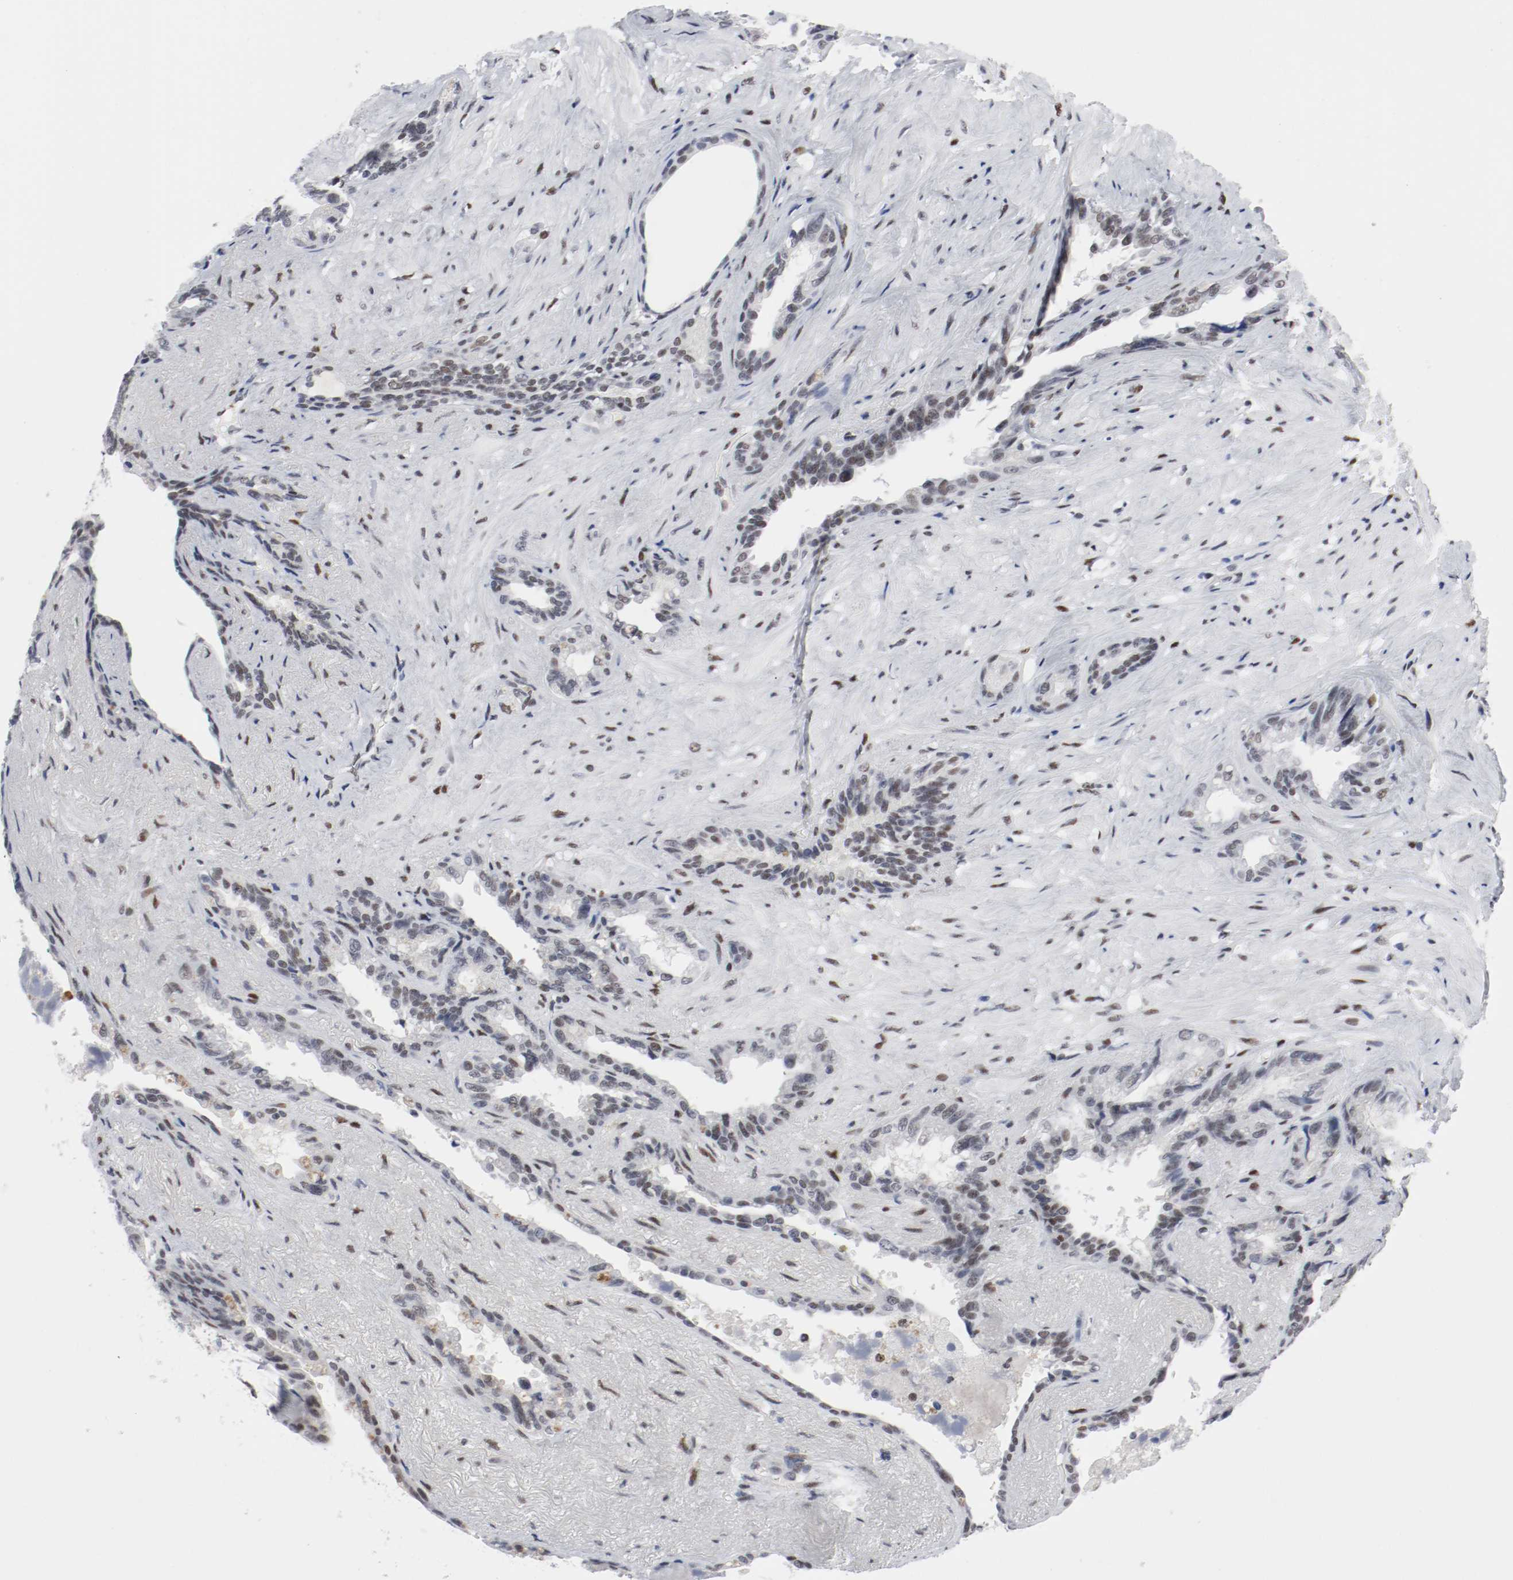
{"staining": {"intensity": "weak", "quantity": "25%-75%", "location": "nuclear"}, "tissue": "seminal vesicle", "cell_type": "Glandular cells", "image_type": "normal", "snomed": [{"axis": "morphology", "description": "Normal tissue, NOS"}, {"axis": "topography", "description": "Seminal veicle"}], "caption": "Benign seminal vesicle was stained to show a protein in brown. There is low levels of weak nuclear expression in approximately 25%-75% of glandular cells.", "gene": "ARNT", "patient": {"sex": "male", "age": 61}}